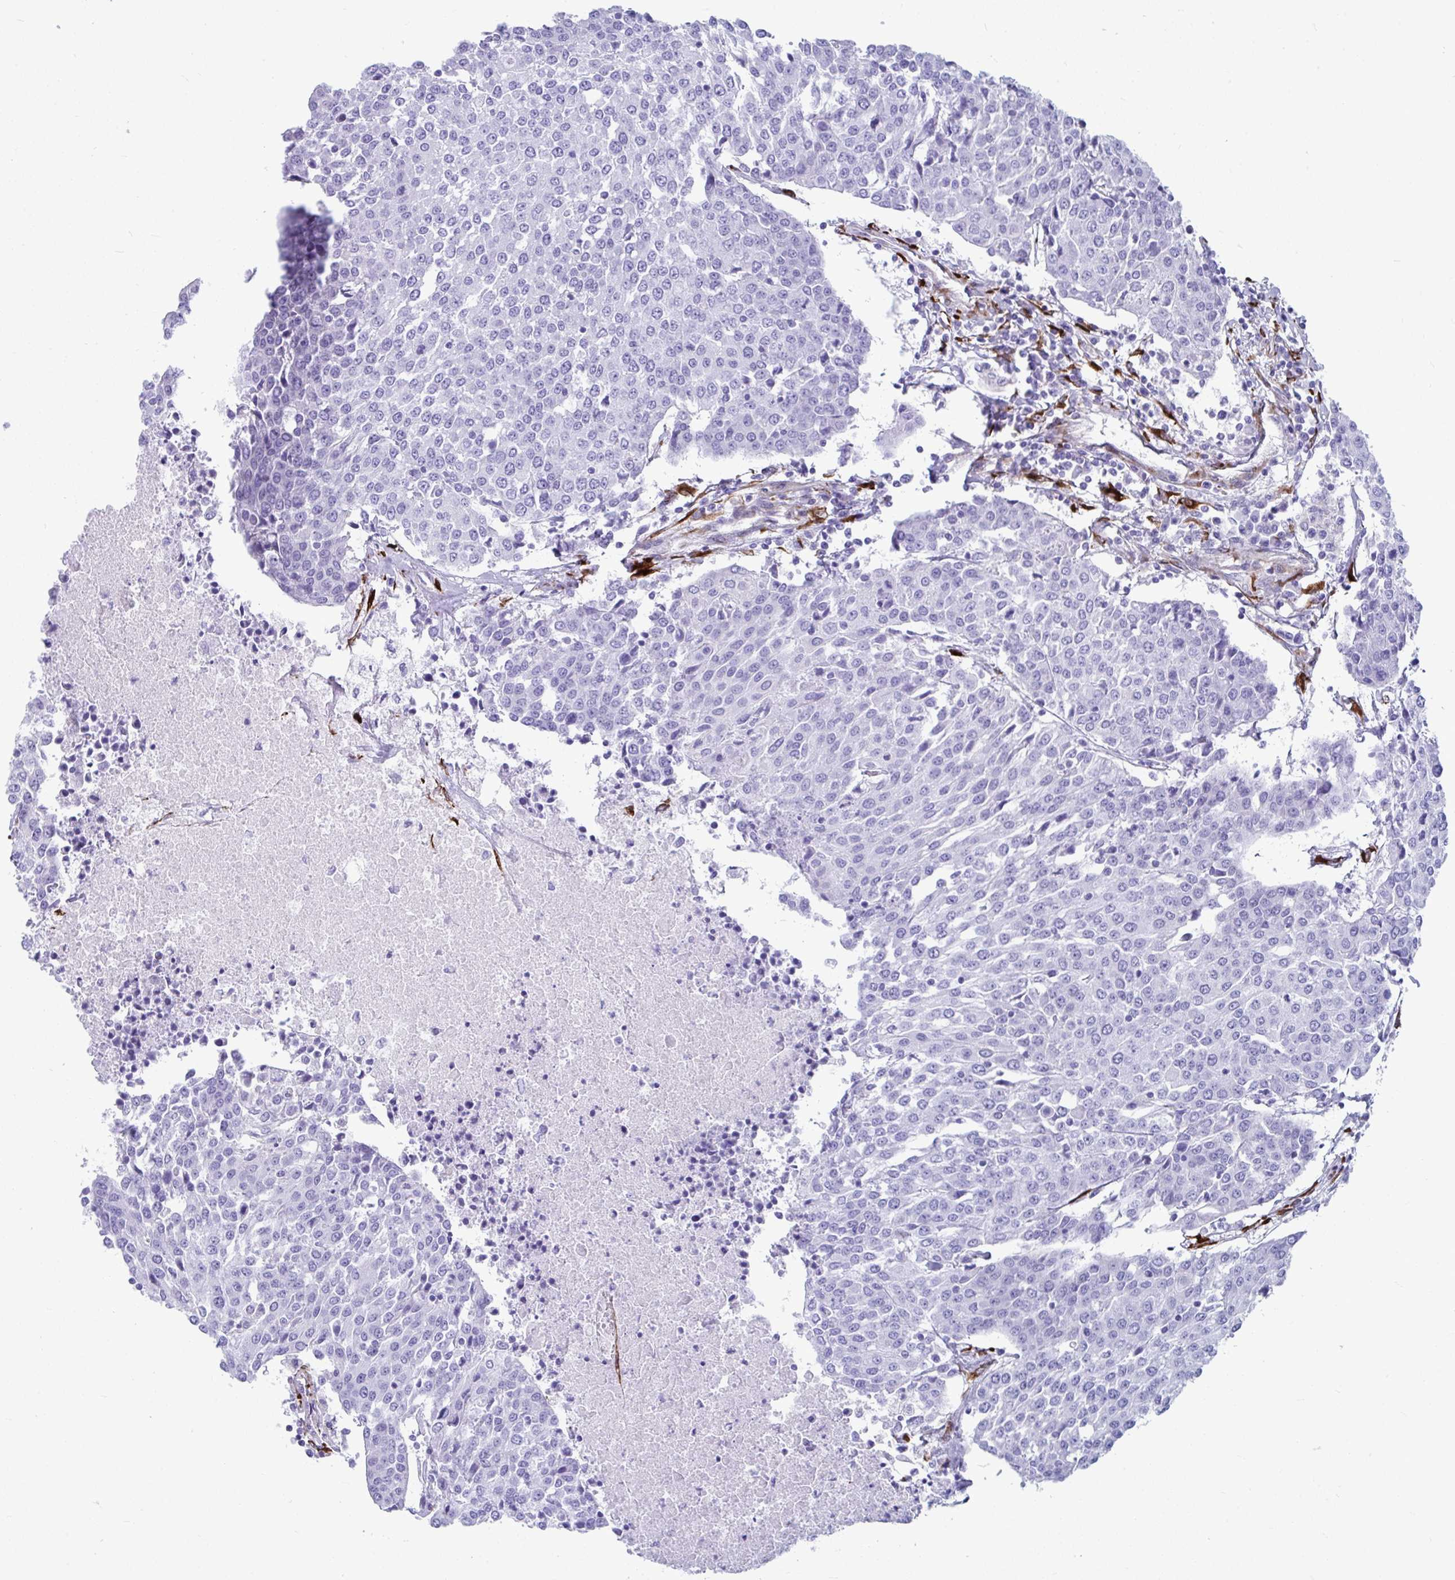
{"staining": {"intensity": "negative", "quantity": "none", "location": "none"}, "tissue": "urothelial cancer", "cell_type": "Tumor cells", "image_type": "cancer", "snomed": [{"axis": "morphology", "description": "Urothelial carcinoma, High grade"}, {"axis": "topography", "description": "Urinary bladder"}], "caption": "IHC micrograph of neoplastic tissue: human urothelial cancer stained with DAB (3,3'-diaminobenzidine) displays no significant protein expression in tumor cells.", "gene": "GRXCR2", "patient": {"sex": "female", "age": 85}}